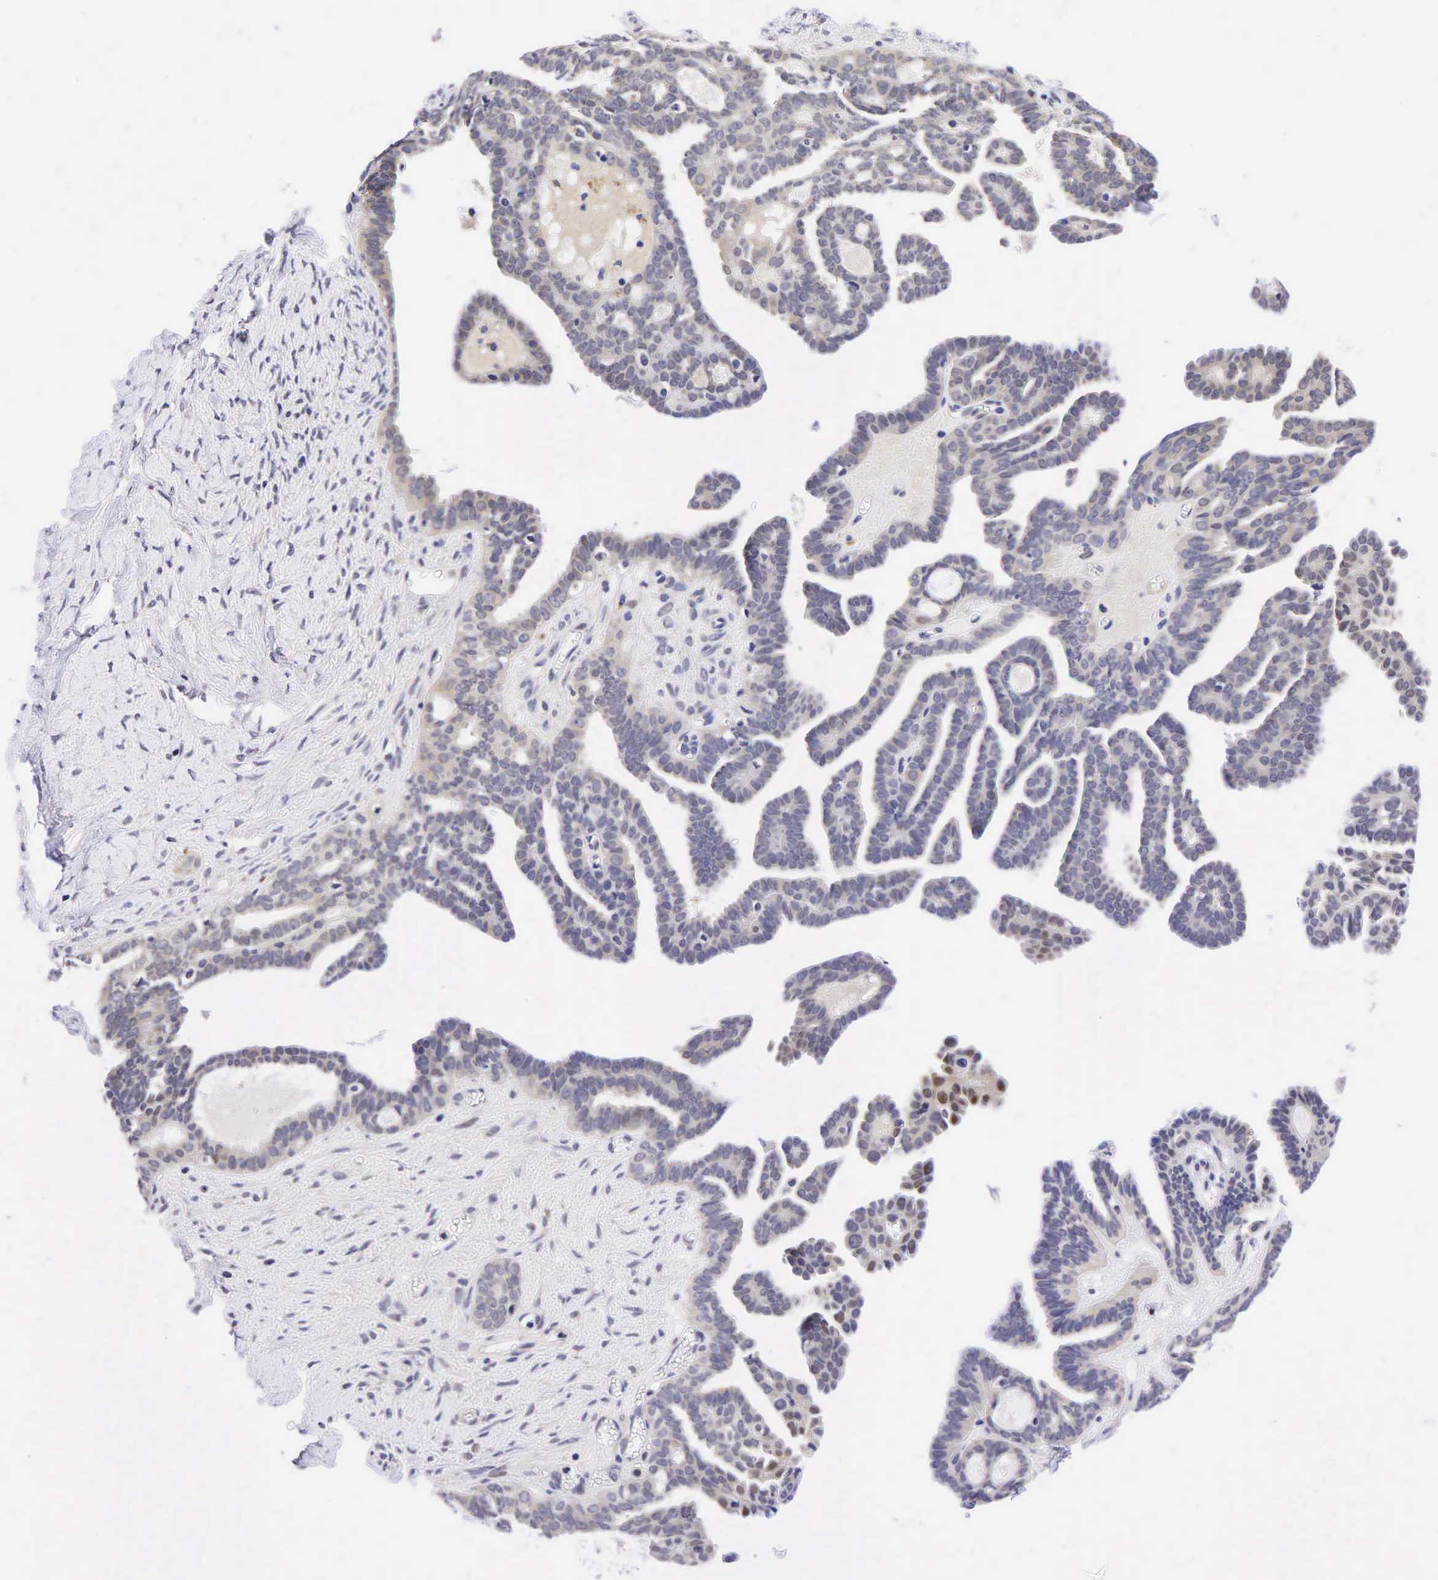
{"staining": {"intensity": "moderate", "quantity": "<25%", "location": "nuclear"}, "tissue": "ovarian cancer", "cell_type": "Tumor cells", "image_type": "cancer", "snomed": [{"axis": "morphology", "description": "Cystadenocarcinoma, serous, NOS"}, {"axis": "topography", "description": "Ovary"}], "caption": "This is a photomicrograph of IHC staining of ovarian cancer (serous cystadenocarcinoma), which shows moderate staining in the nuclear of tumor cells.", "gene": "CCND1", "patient": {"sex": "female", "age": 71}}